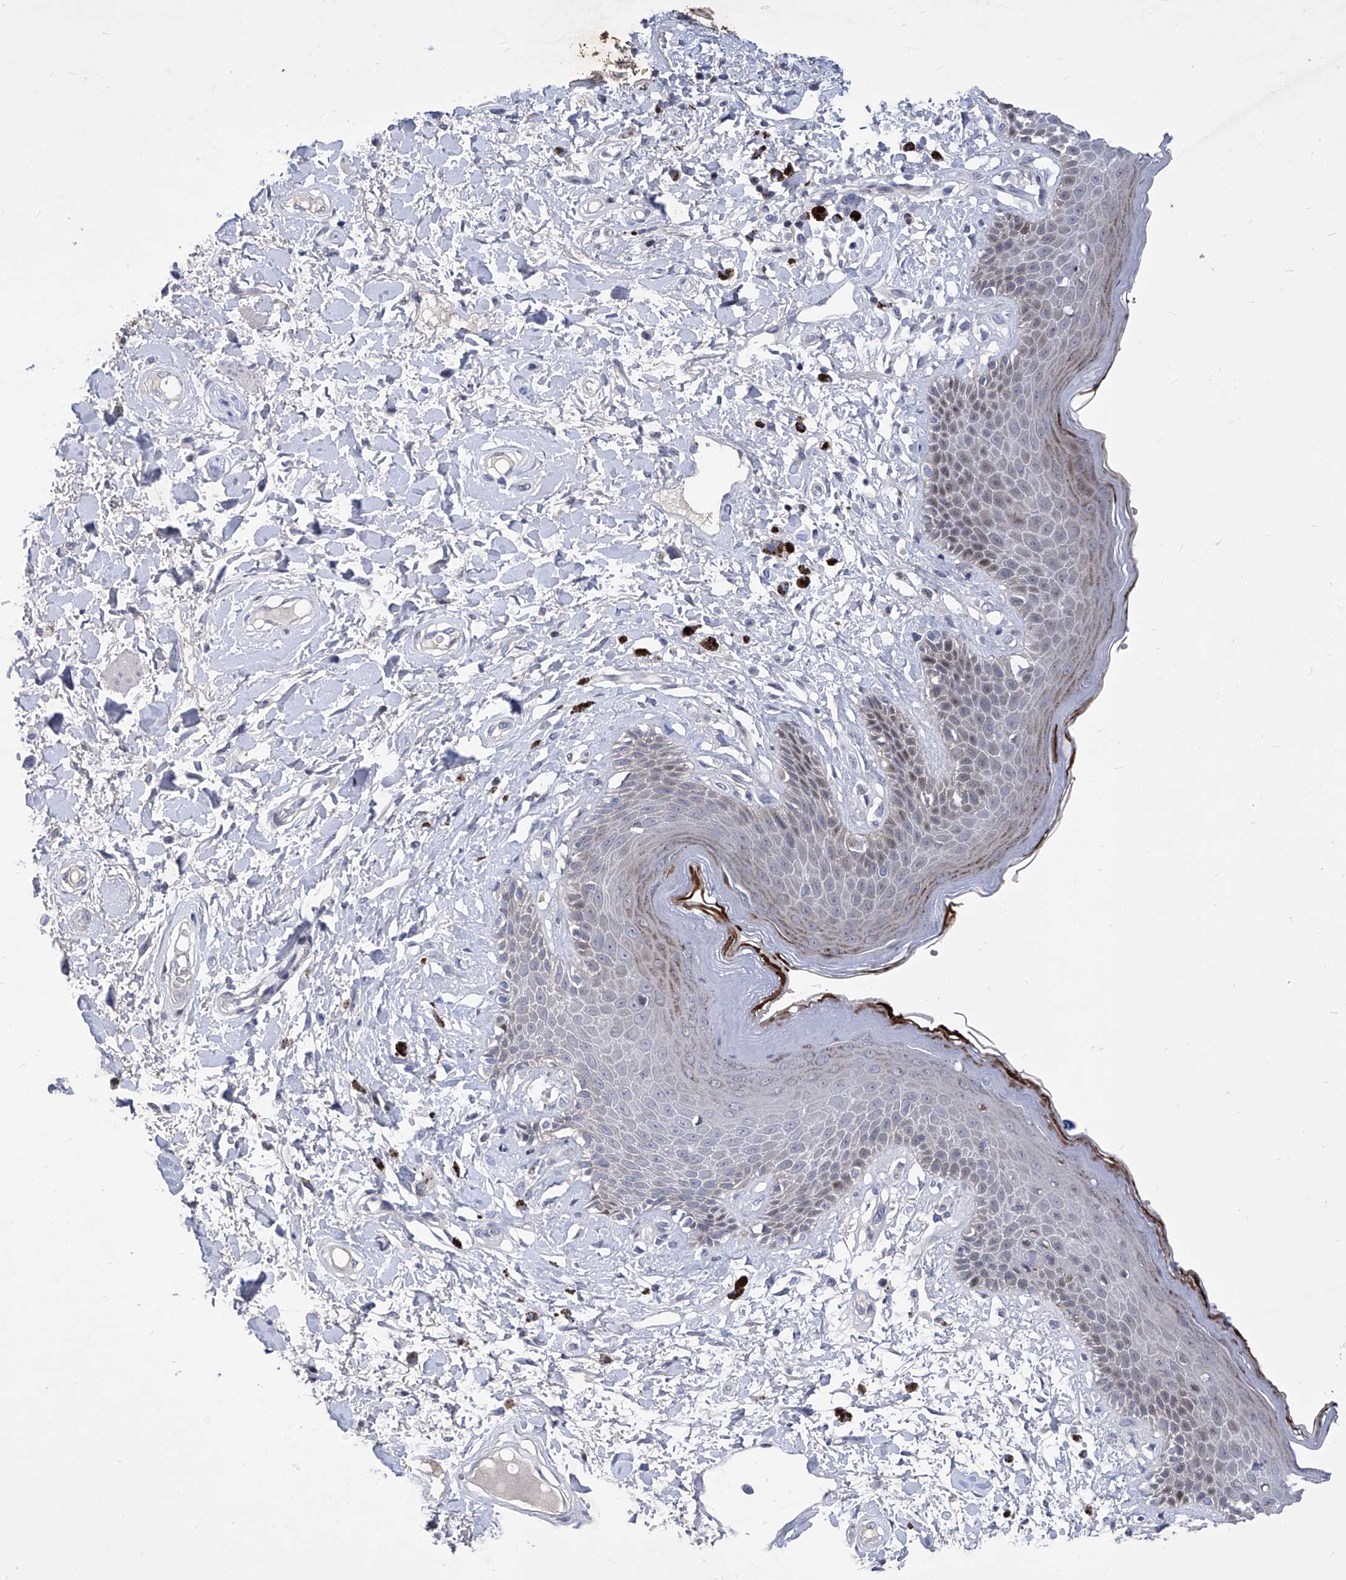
{"staining": {"intensity": "moderate", "quantity": "<25%", "location": "cytoplasmic/membranous,nuclear"}, "tissue": "skin", "cell_type": "Epidermal cells", "image_type": "normal", "snomed": [{"axis": "morphology", "description": "Normal tissue, NOS"}, {"axis": "topography", "description": "Anal"}], "caption": "Skin stained with immunohistochemistry exhibits moderate cytoplasmic/membranous,nuclear positivity in approximately <25% of epidermal cells.", "gene": "NUFIP1", "patient": {"sex": "female", "age": 78}}